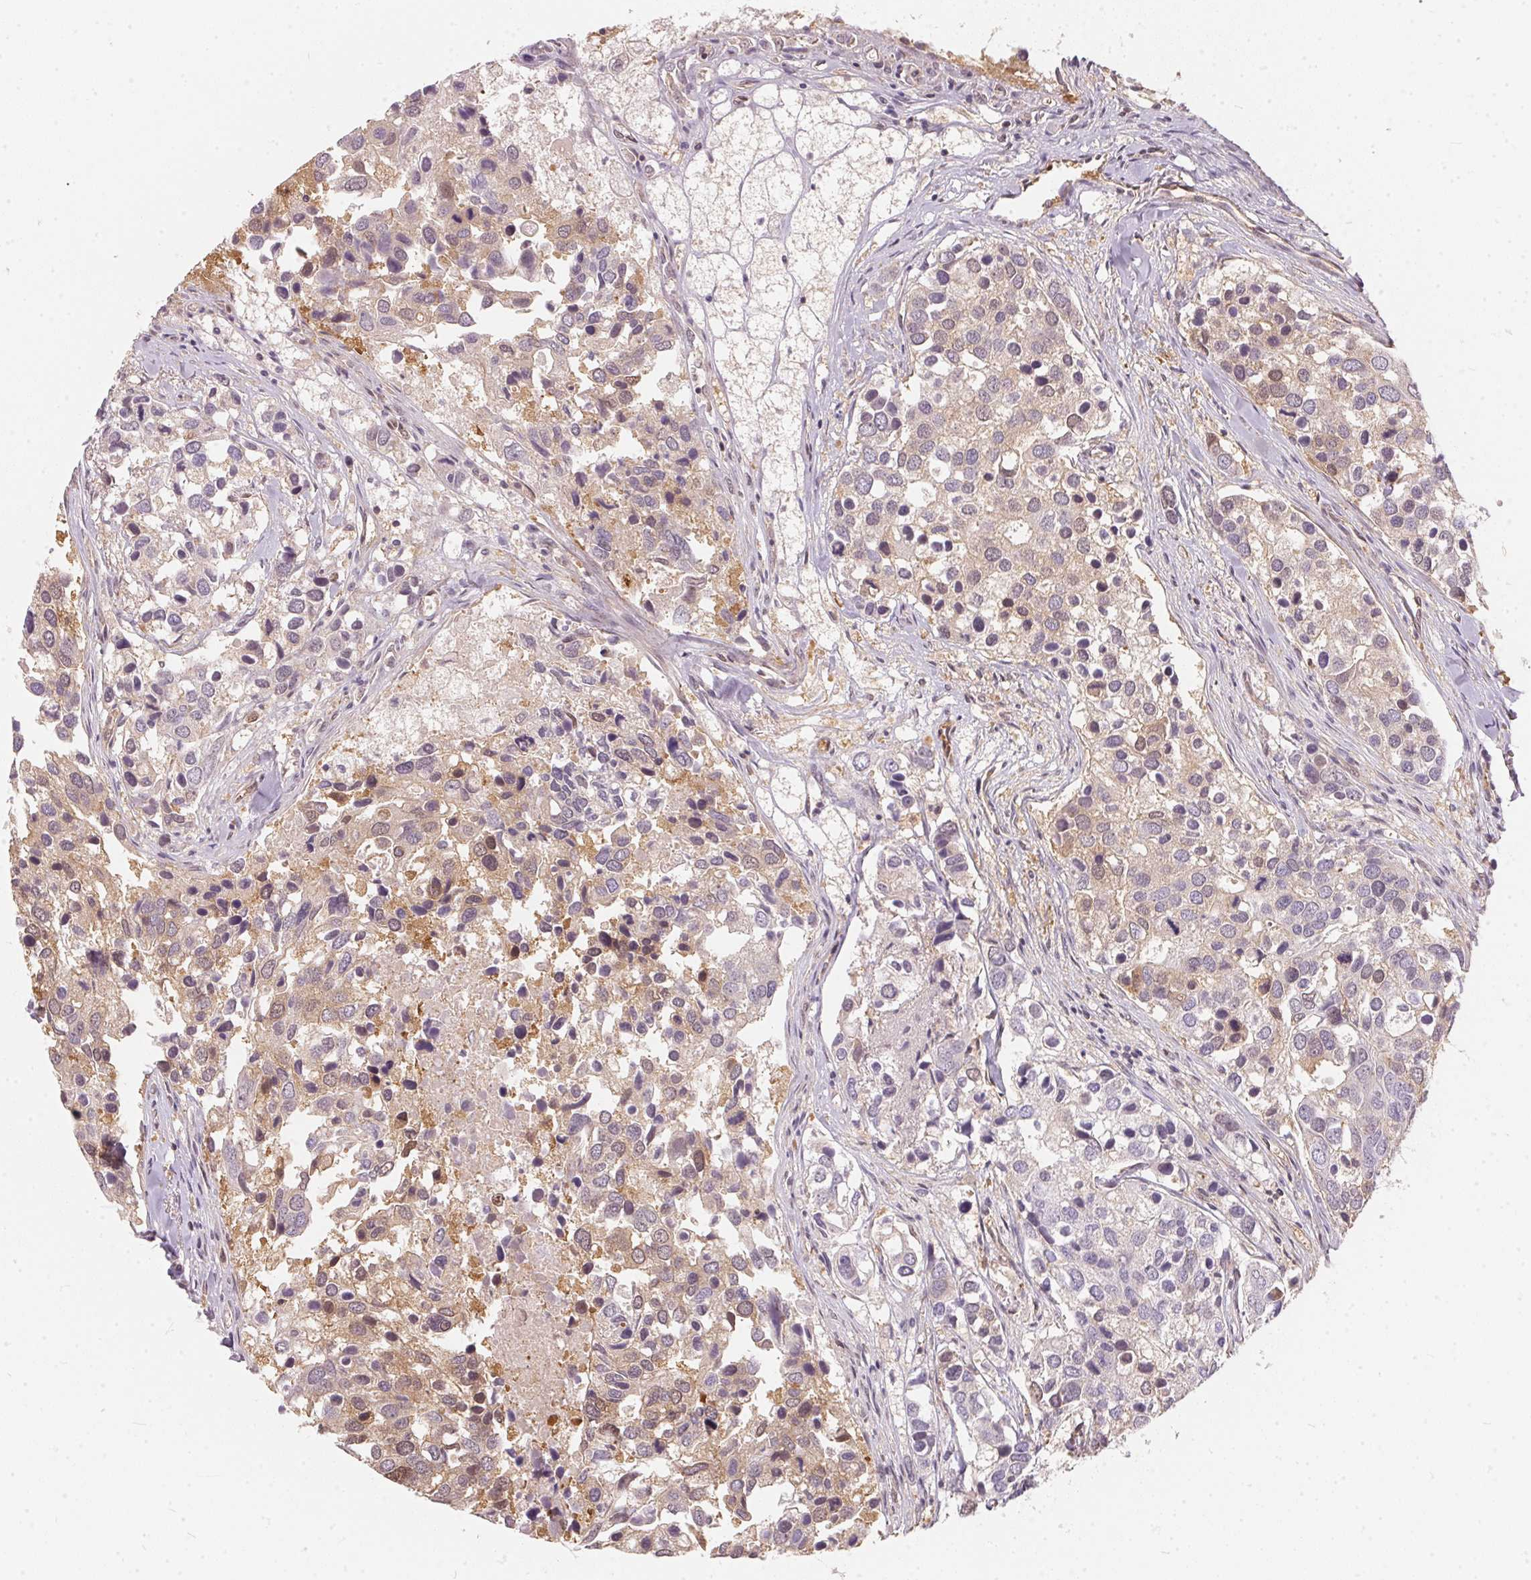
{"staining": {"intensity": "weak", "quantity": "25%-75%", "location": "cytoplasmic/membranous"}, "tissue": "breast cancer", "cell_type": "Tumor cells", "image_type": "cancer", "snomed": [{"axis": "morphology", "description": "Duct carcinoma"}, {"axis": "topography", "description": "Breast"}], "caption": "Immunohistochemistry micrograph of neoplastic tissue: human invasive ductal carcinoma (breast) stained using immunohistochemistry exhibits low levels of weak protein expression localized specifically in the cytoplasmic/membranous of tumor cells, appearing as a cytoplasmic/membranous brown color.", "gene": "BLMH", "patient": {"sex": "female", "age": 83}}